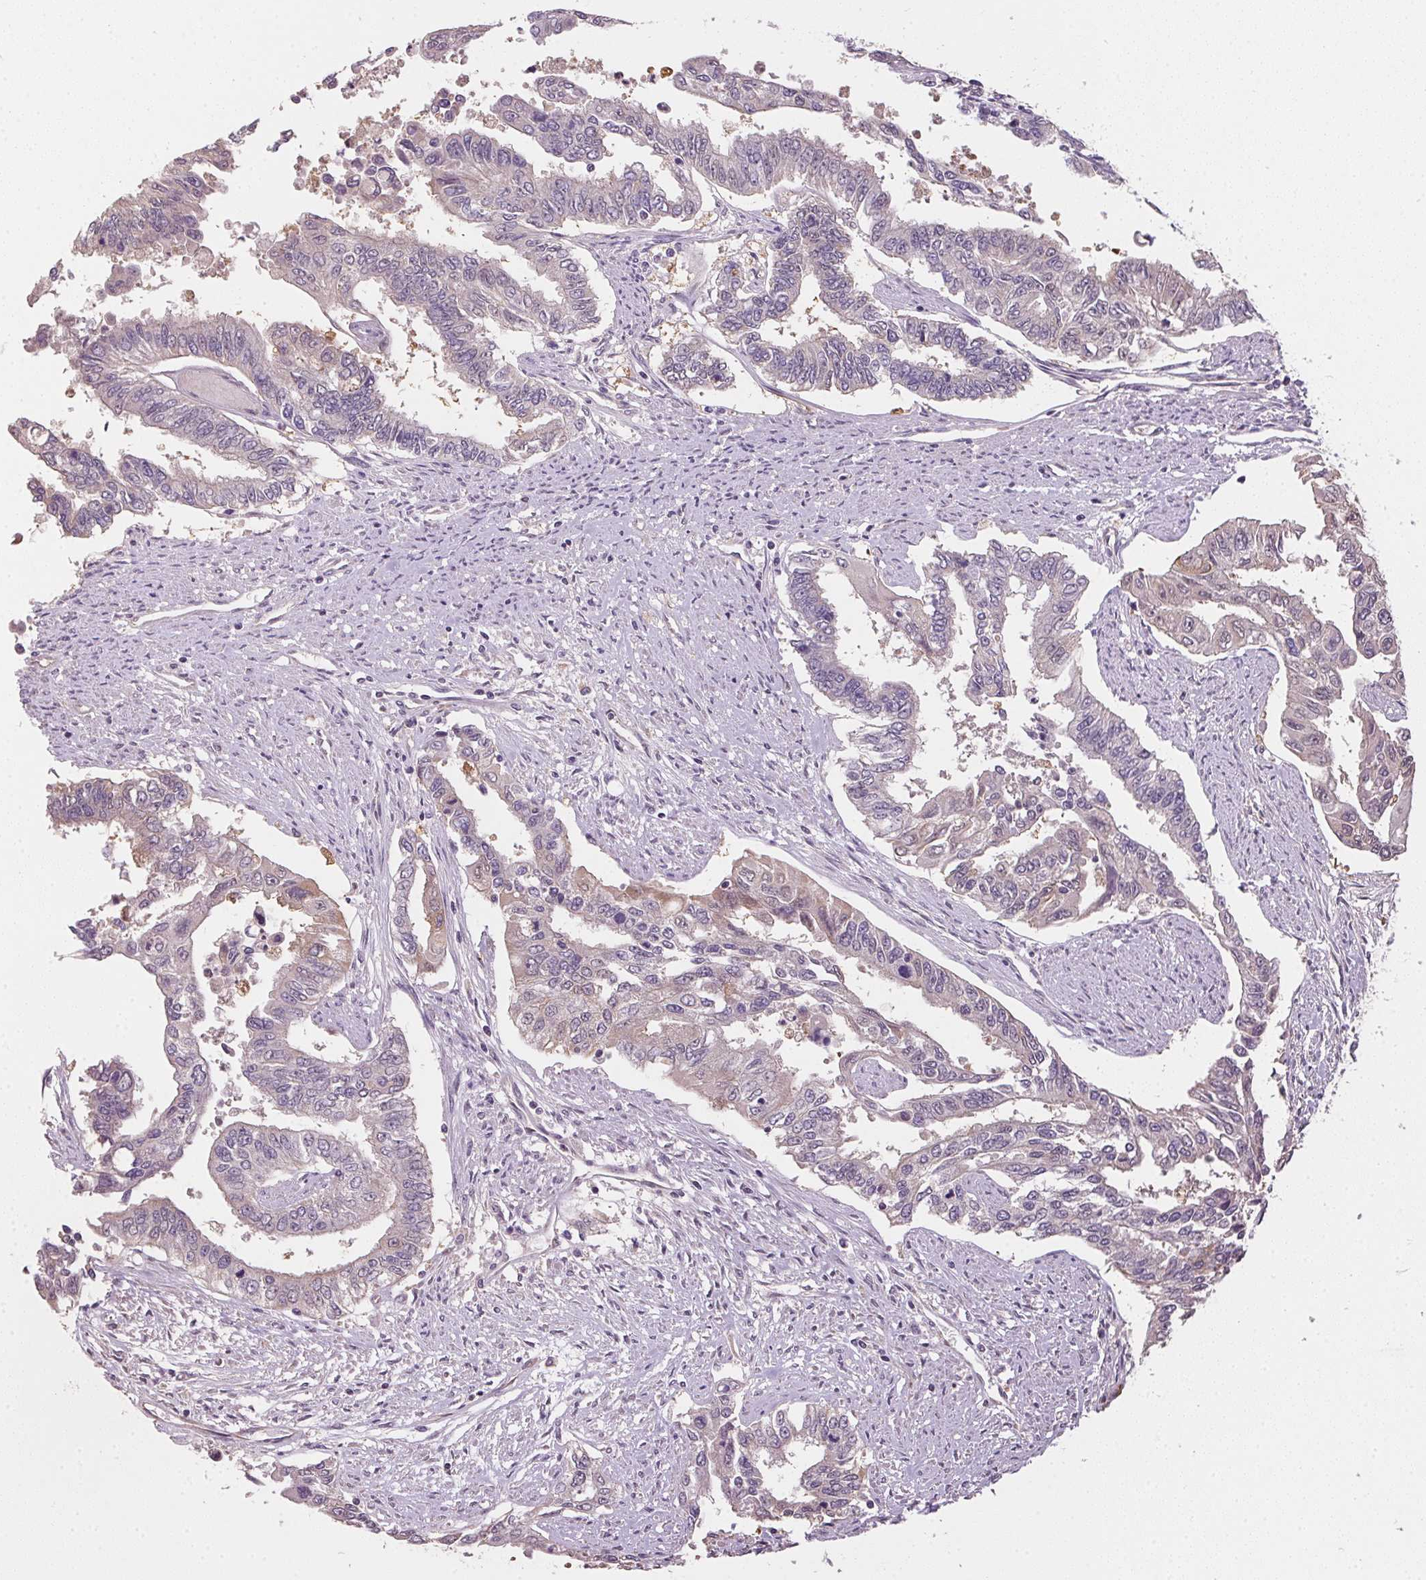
{"staining": {"intensity": "weak", "quantity": "<25%", "location": "cytoplasmic/membranous"}, "tissue": "endometrial cancer", "cell_type": "Tumor cells", "image_type": "cancer", "snomed": [{"axis": "morphology", "description": "Adenocarcinoma, NOS"}, {"axis": "topography", "description": "Uterus"}], "caption": "High magnification brightfield microscopy of endometrial cancer stained with DAB (brown) and counterstained with hematoxylin (blue): tumor cells show no significant staining. (DAB IHC with hematoxylin counter stain).", "gene": "ALDH8A1", "patient": {"sex": "female", "age": 59}}